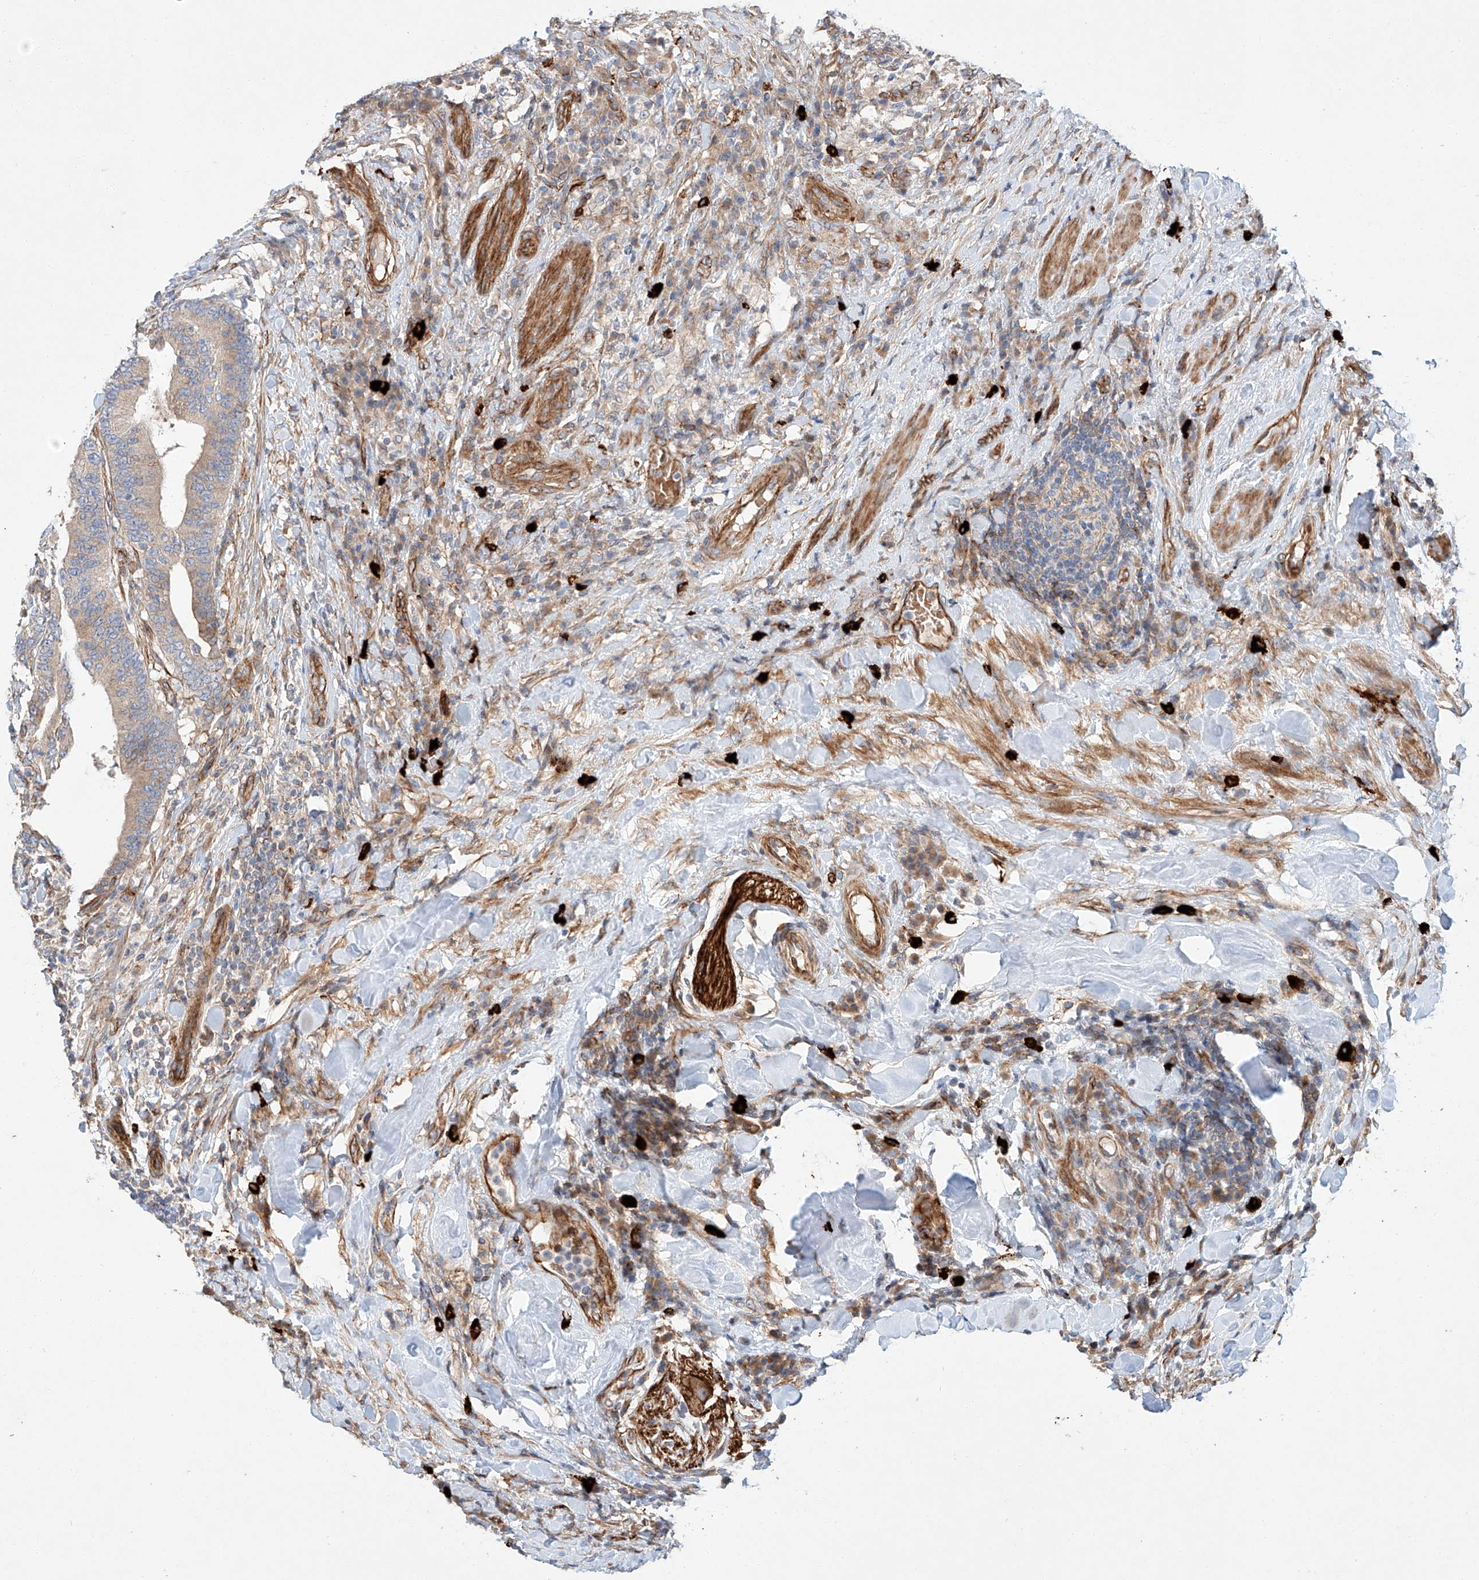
{"staining": {"intensity": "weak", "quantity": "25%-75%", "location": "cytoplasmic/membranous"}, "tissue": "colorectal cancer", "cell_type": "Tumor cells", "image_type": "cancer", "snomed": [{"axis": "morphology", "description": "Adenocarcinoma, NOS"}, {"axis": "topography", "description": "Colon"}], "caption": "Brown immunohistochemical staining in human colorectal cancer displays weak cytoplasmic/membranous staining in about 25%-75% of tumor cells.", "gene": "MINDY4", "patient": {"sex": "female", "age": 66}}